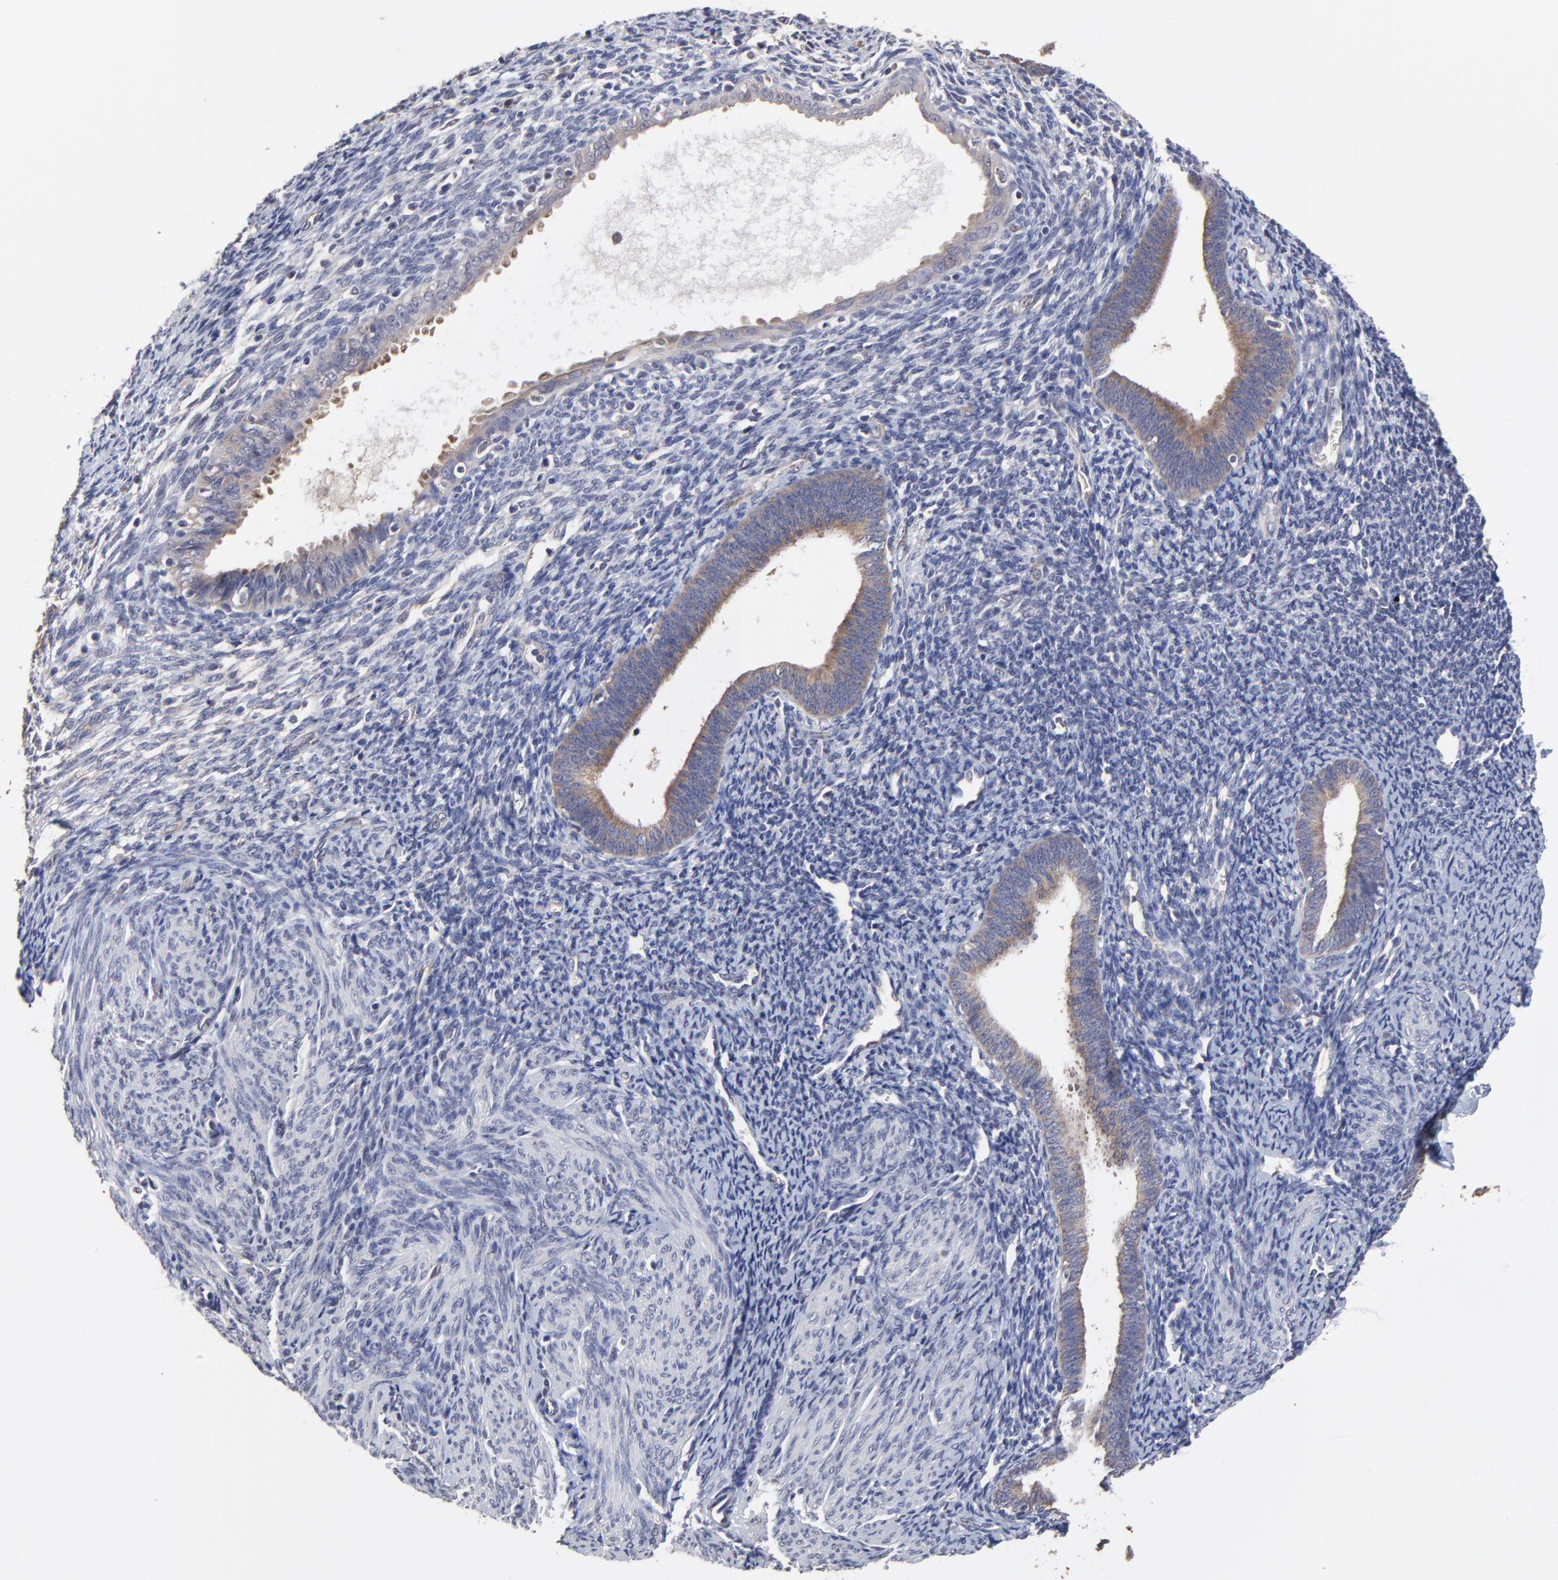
{"staining": {"intensity": "negative", "quantity": "none", "location": "none"}, "tissue": "endometrium", "cell_type": "Cells in endometrial stroma", "image_type": "normal", "snomed": [{"axis": "morphology", "description": "Normal tissue, NOS"}, {"axis": "topography", "description": "Smooth muscle"}, {"axis": "topography", "description": "Endometrium"}], "caption": "Immunohistochemical staining of normal human endometrium demonstrates no significant expression in cells in endometrial stroma. Brightfield microscopy of immunohistochemistry stained with DAB (3,3'-diaminobenzidine) (brown) and hematoxylin (blue), captured at high magnification.", "gene": "CCT2", "patient": {"sex": "female", "age": 57}}